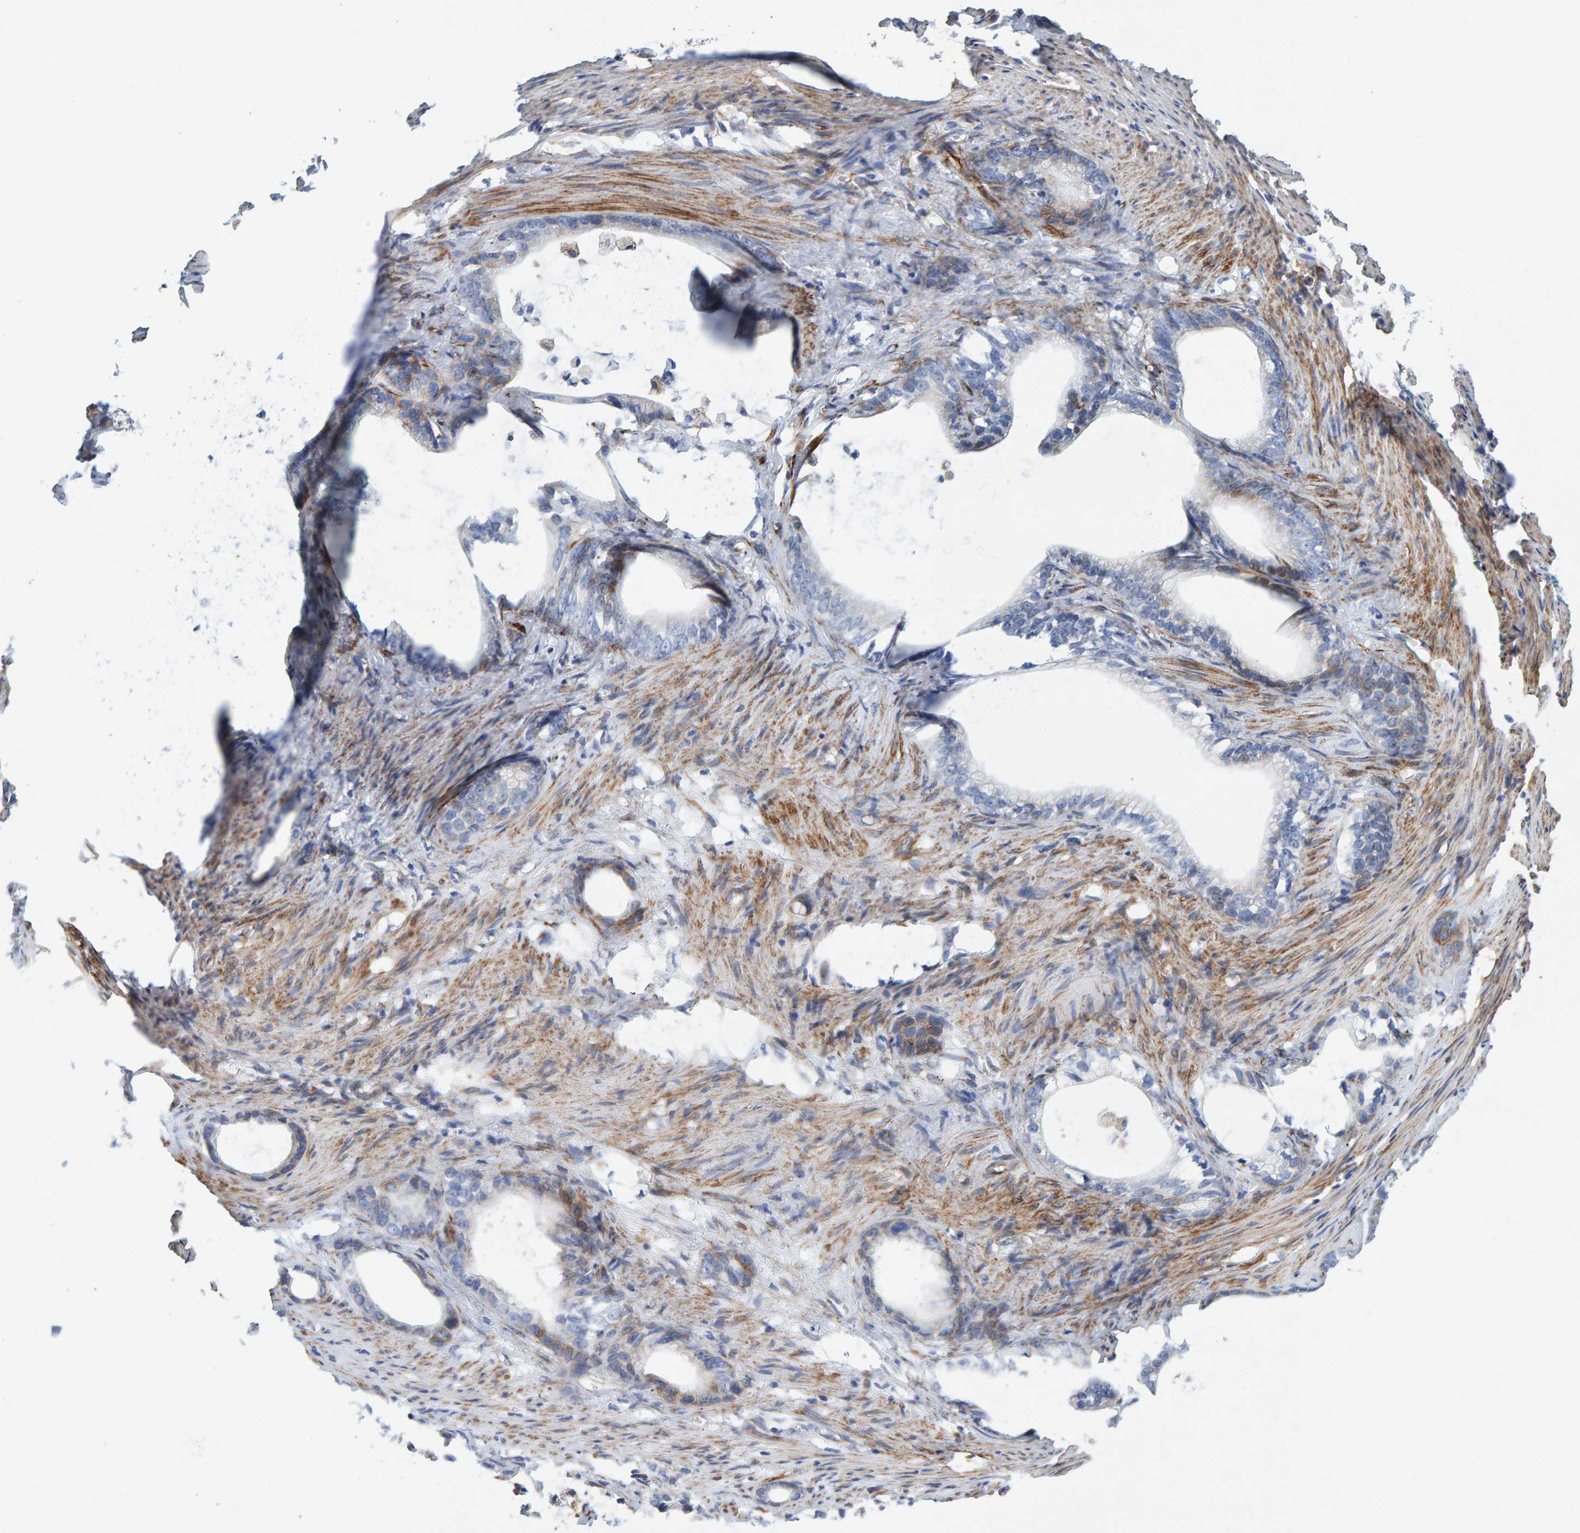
{"staining": {"intensity": "negative", "quantity": "none", "location": "none"}, "tissue": "stomach cancer", "cell_type": "Tumor cells", "image_type": "cancer", "snomed": [{"axis": "morphology", "description": "Adenocarcinoma, NOS"}, {"axis": "topography", "description": "Stomach"}], "caption": "Stomach cancer (adenocarcinoma) stained for a protein using IHC exhibits no positivity tumor cells.", "gene": "MMP16", "patient": {"sex": "female", "age": 75}}